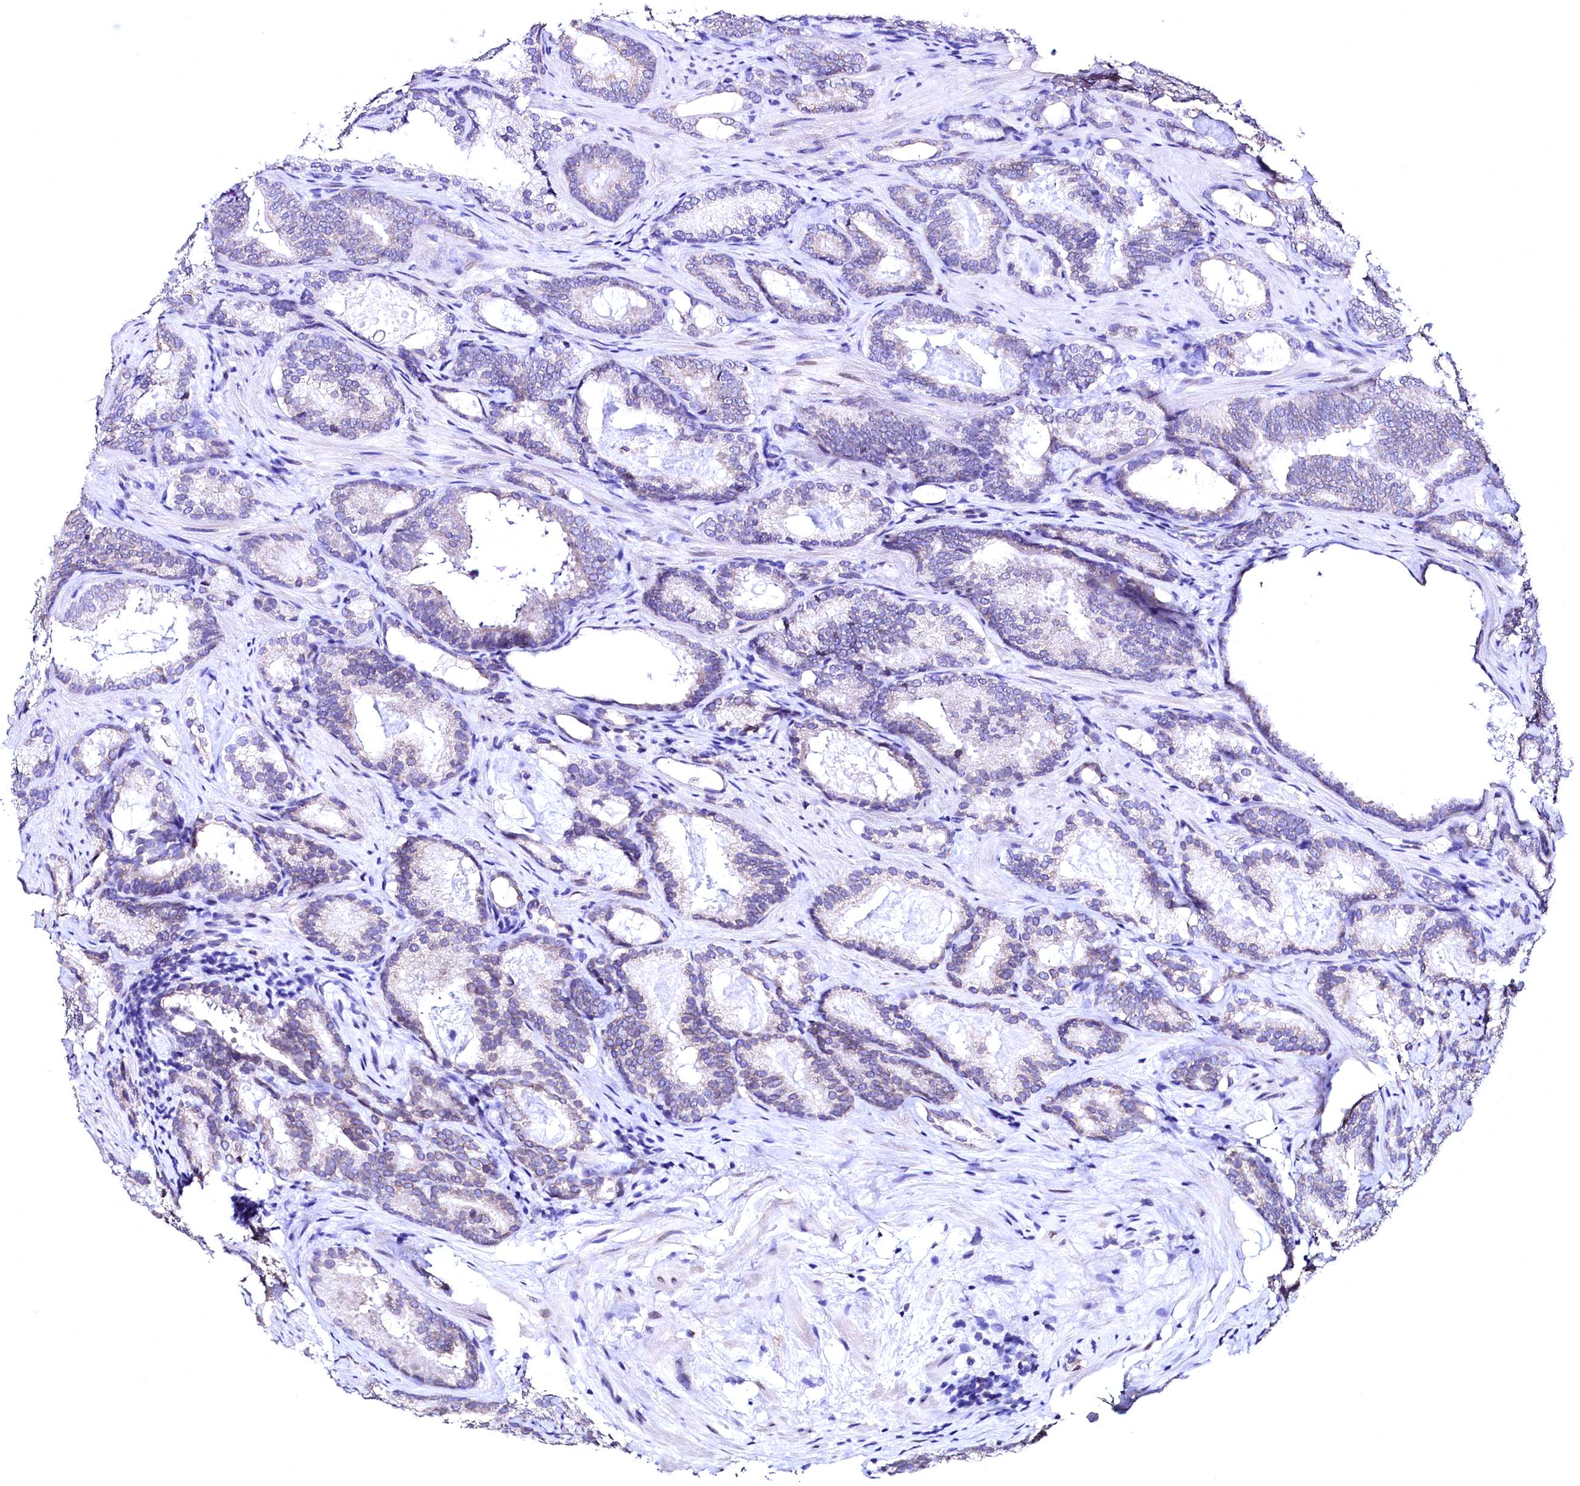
{"staining": {"intensity": "negative", "quantity": "none", "location": "none"}, "tissue": "prostate cancer", "cell_type": "Tumor cells", "image_type": "cancer", "snomed": [{"axis": "morphology", "description": "Adenocarcinoma, Low grade"}, {"axis": "topography", "description": "Prostate"}], "caption": "A photomicrograph of human prostate cancer (adenocarcinoma (low-grade)) is negative for staining in tumor cells.", "gene": "HAND1", "patient": {"sex": "male", "age": 60}}